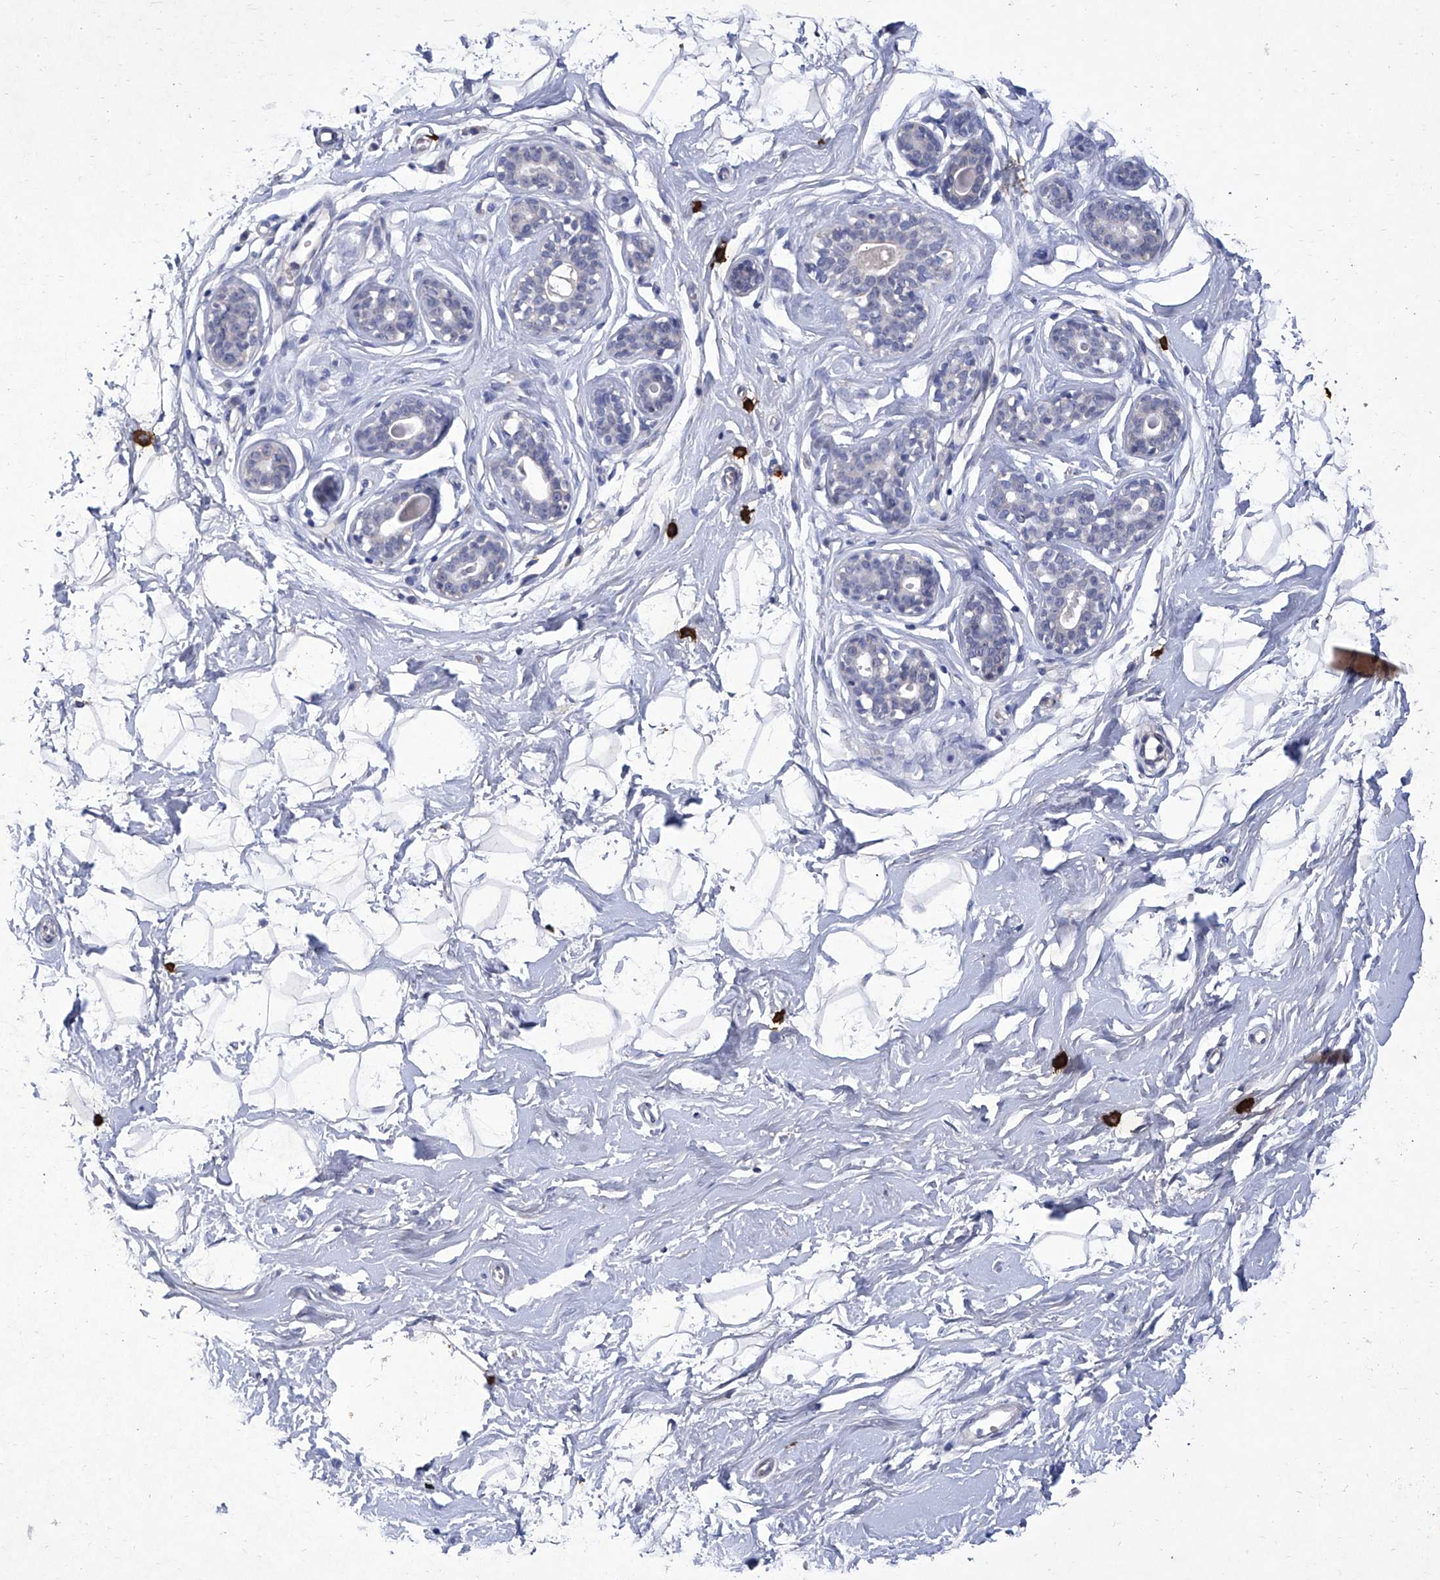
{"staining": {"intensity": "negative", "quantity": "none", "location": "none"}, "tissue": "breast", "cell_type": "Adipocytes", "image_type": "normal", "snomed": [{"axis": "morphology", "description": "Normal tissue, NOS"}, {"axis": "morphology", "description": "Adenoma, NOS"}, {"axis": "topography", "description": "Breast"}], "caption": "High magnification brightfield microscopy of normal breast stained with DAB (3,3'-diaminobenzidine) (brown) and counterstained with hematoxylin (blue): adipocytes show no significant positivity. Nuclei are stained in blue.", "gene": "IFNL2", "patient": {"sex": "female", "age": 23}}